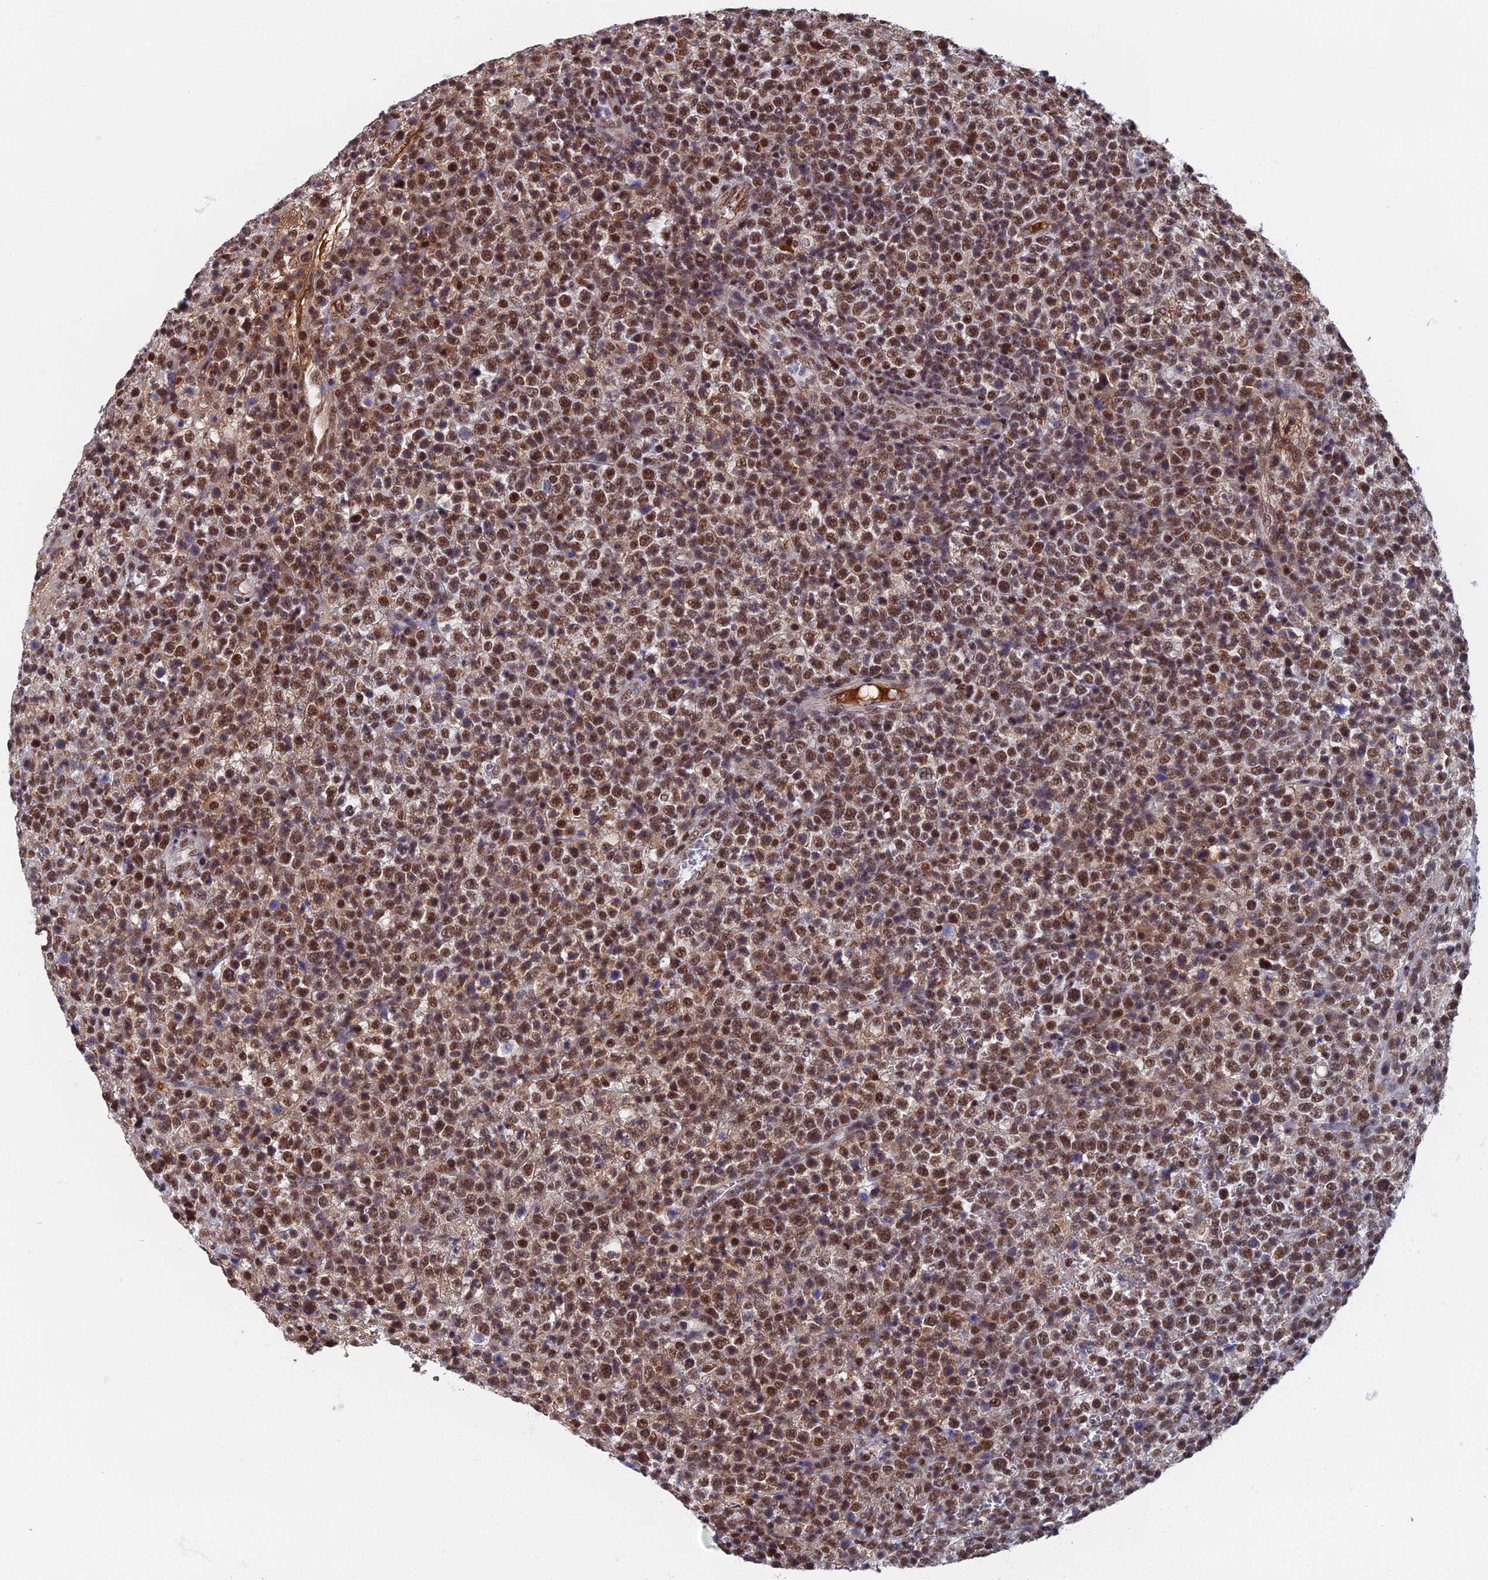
{"staining": {"intensity": "moderate", "quantity": ">75%", "location": "nuclear"}, "tissue": "lymphoma", "cell_type": "Tumor cells", "image_type": "cancer", "snomed": [{"axis": "morphology", "description": "Malignant lymphoma, non-Hodgkin's type, High grade"}, {"axis": "topography", "description": "Colon"}], "caption": "Protein expression analysis of lymphoma displays moderate nuclear staining in approximately >75% of tumor cells.", "gene": "TAF13", "patient": {"sex": "female", "age": 53}}